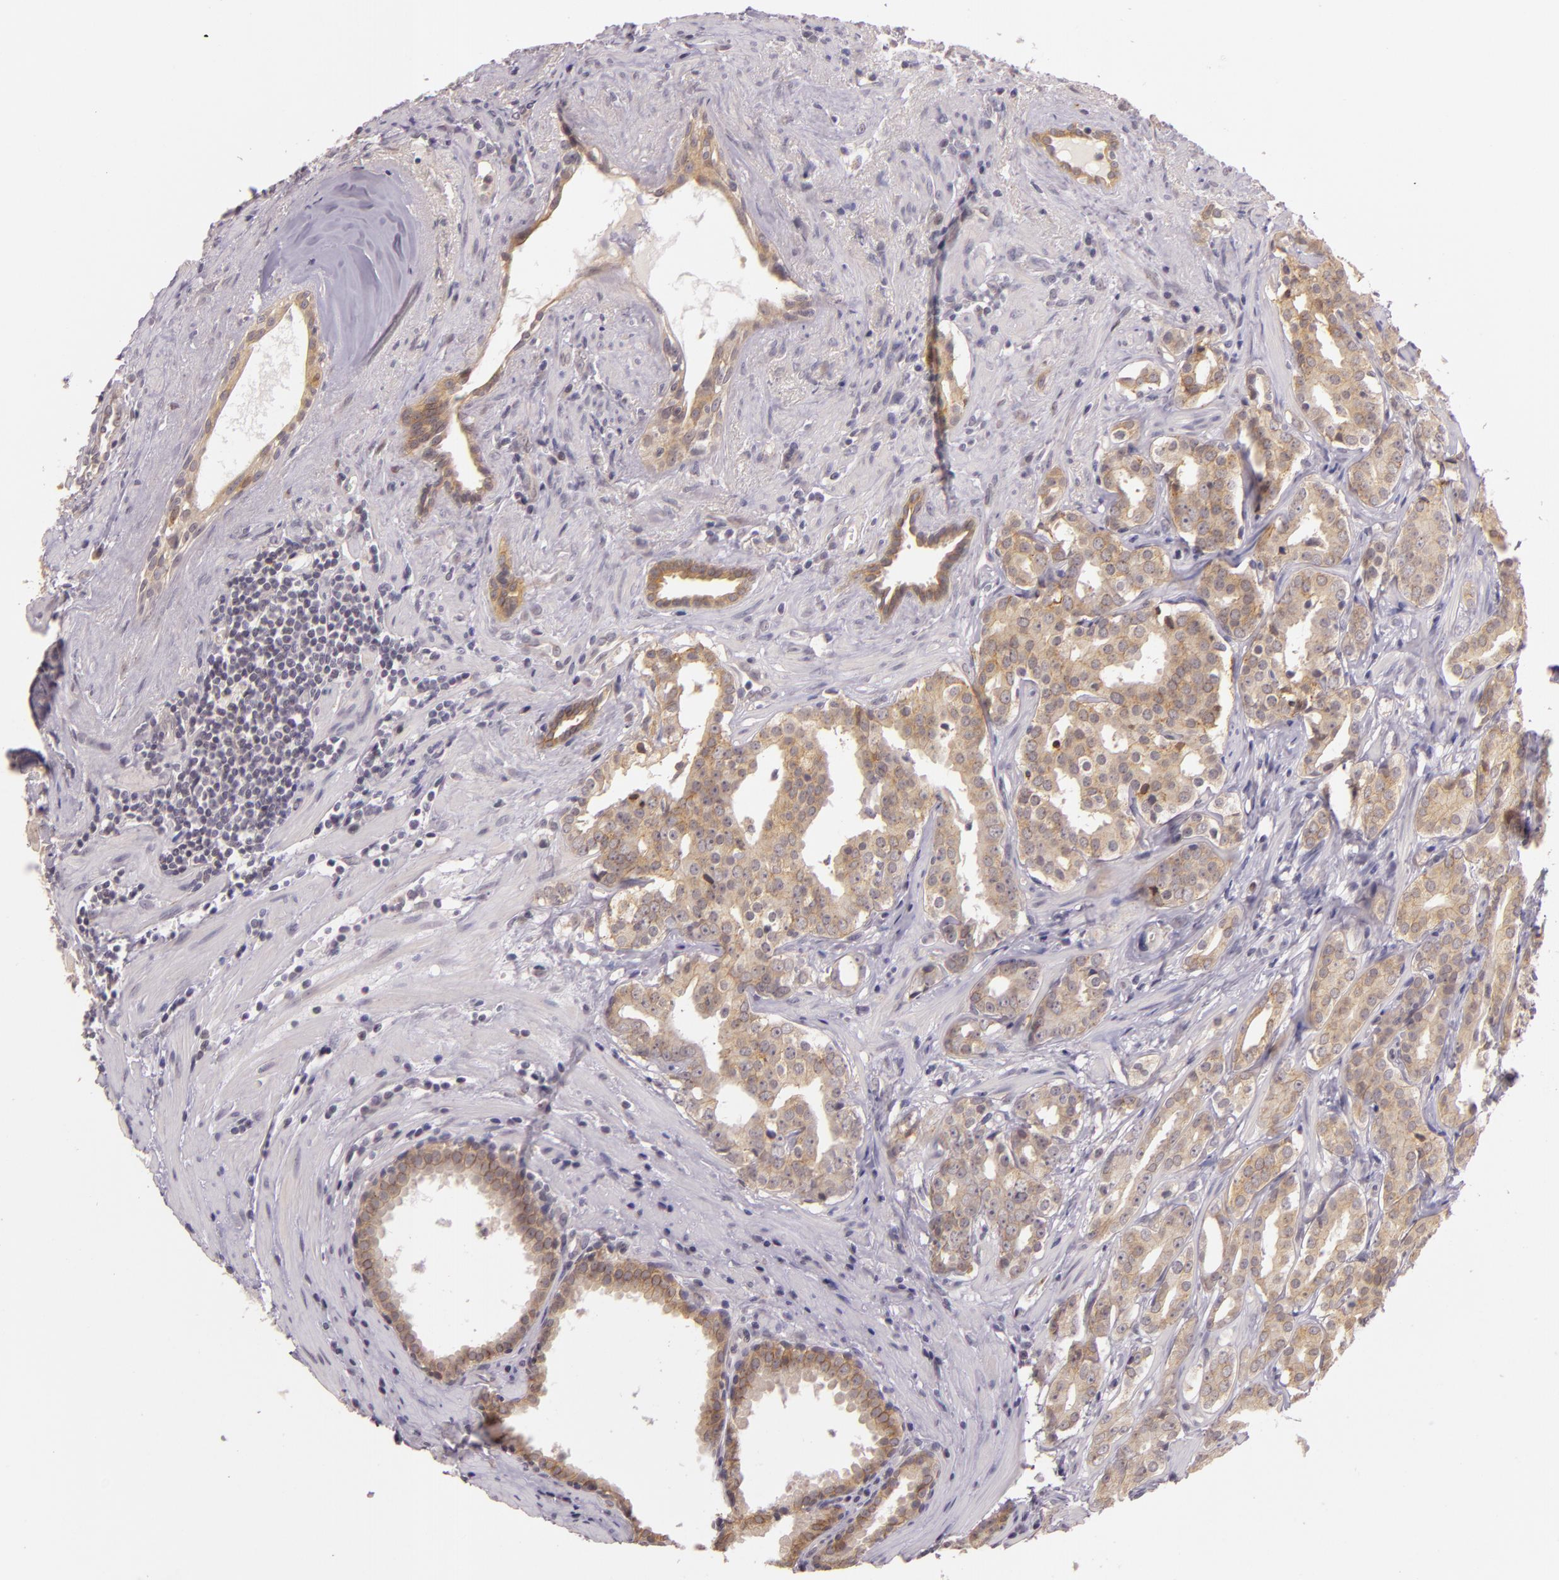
{"staining": {"intensity": "weak", "quantity": ">75%", "location": "cytoplasmic/membranous"}, "tissue": "prostate cancer", "cell_type": "Tumor cells", "image_type": "cancer", "snomed": [{"axis": "morphology", "description": "Adenocarcinoma, Low grade"}, {"axis": "topography", "description": "Prostate"}], "caption": "Protein expression analysis of prostate adenocarcinoma (low-grade) reveals weak cytoplasmic/membranous staining in approximately >75% of tumor cells.", "gene": "ARMH4", "patient": {"sex": "male", "age": 59}}